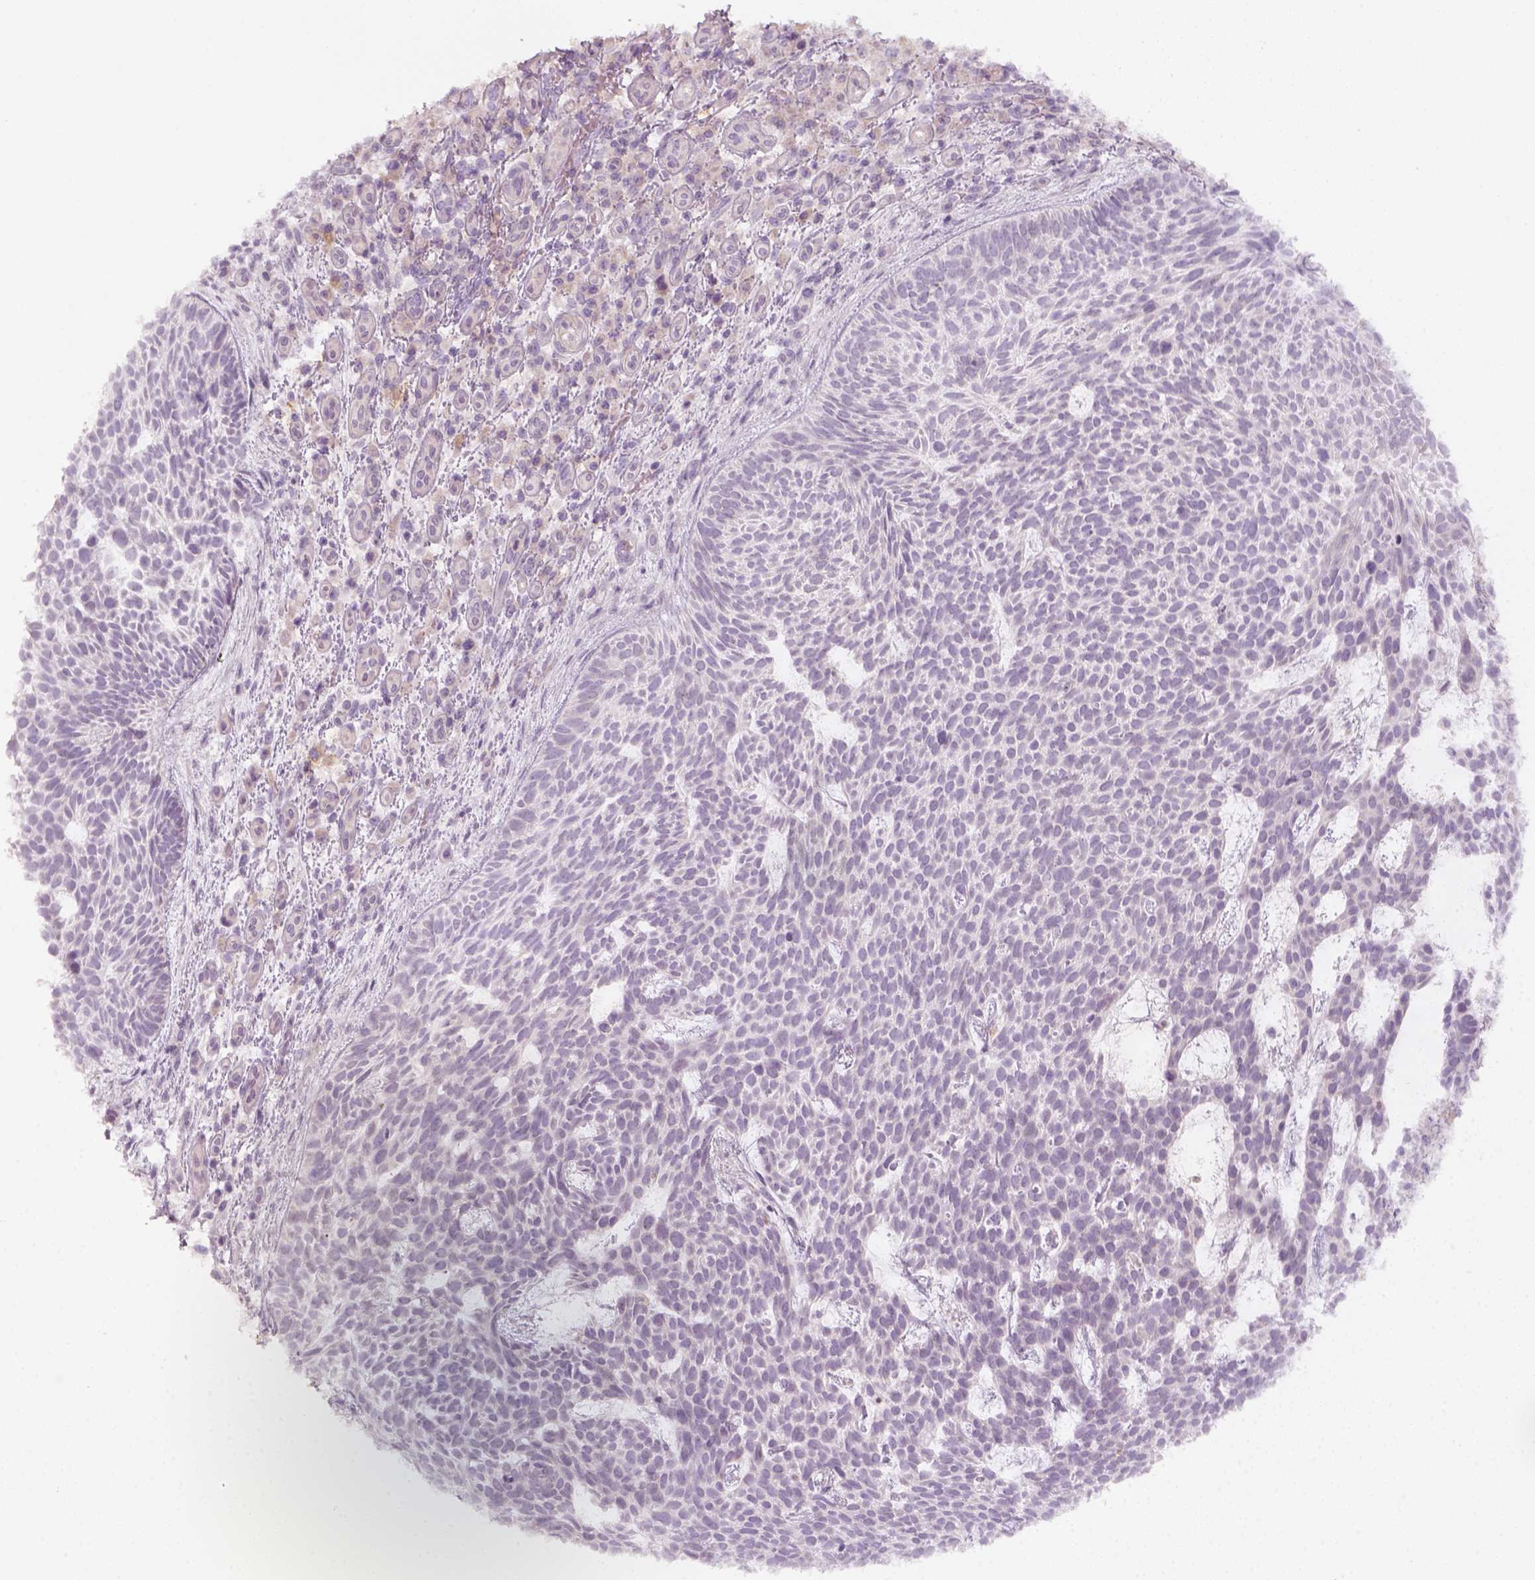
{"staining": {"intensity": "negative", "quantity": "none", "location": "none"}, "tissue": "skin cancer", "cell_type": "Tumor cells", "image_type": "cancer", "snomed": [{"axis": "morphology", "description": "Basal cell carcinoma"}, {"axis": "topography", "description": "Skin"}], "caption": "The histopathology image reveals no staining of tumor cells in skin basal cell carcinoma.", "gene": "AQP9", "patient": {"sex": "male", "age": 59}}